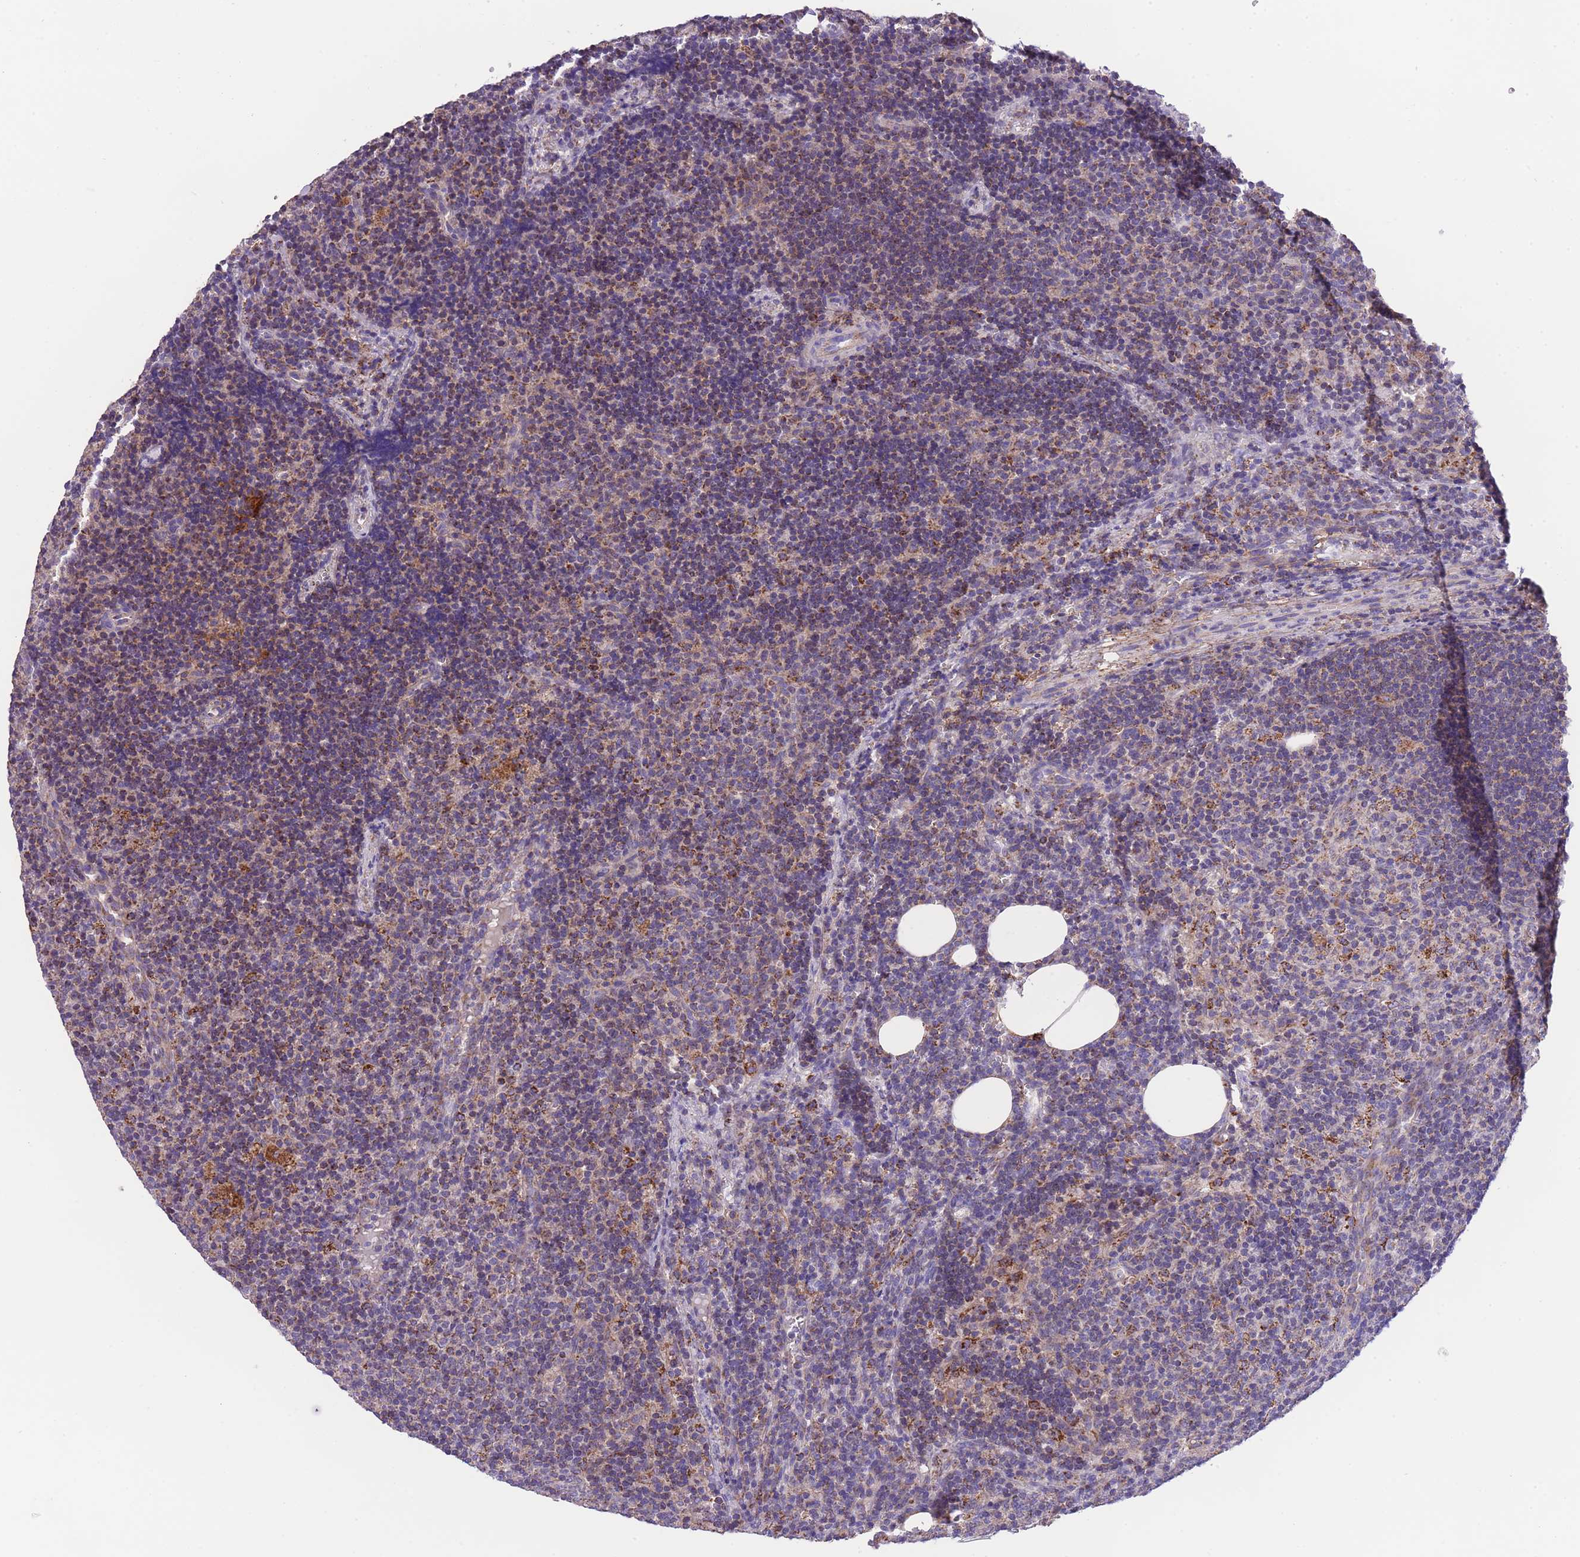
{"staining": {"intensity": "strong", "quantity": ">75%", "location": "cytoplasmic/membranous"}, "tissue": "lymph node", "cell_type": "Germinal center cells", "image_type": "normal", "snomed": [{"axis": "morphology", "description": "Normal tissue, NOS"}, {"axis": "topography", "description": "Lymph node"}], "caption": "Immunohistochemical staining of normal lymph node reveals high levels of strong cytoplasmic/membranous expression in approximately >75% of germinal center cells. (DAB IHC, brown staining for protein, blue staining for nuclei).", "gene": "ST3GAL3", "patient": {"sex": "female", "age": 30}}